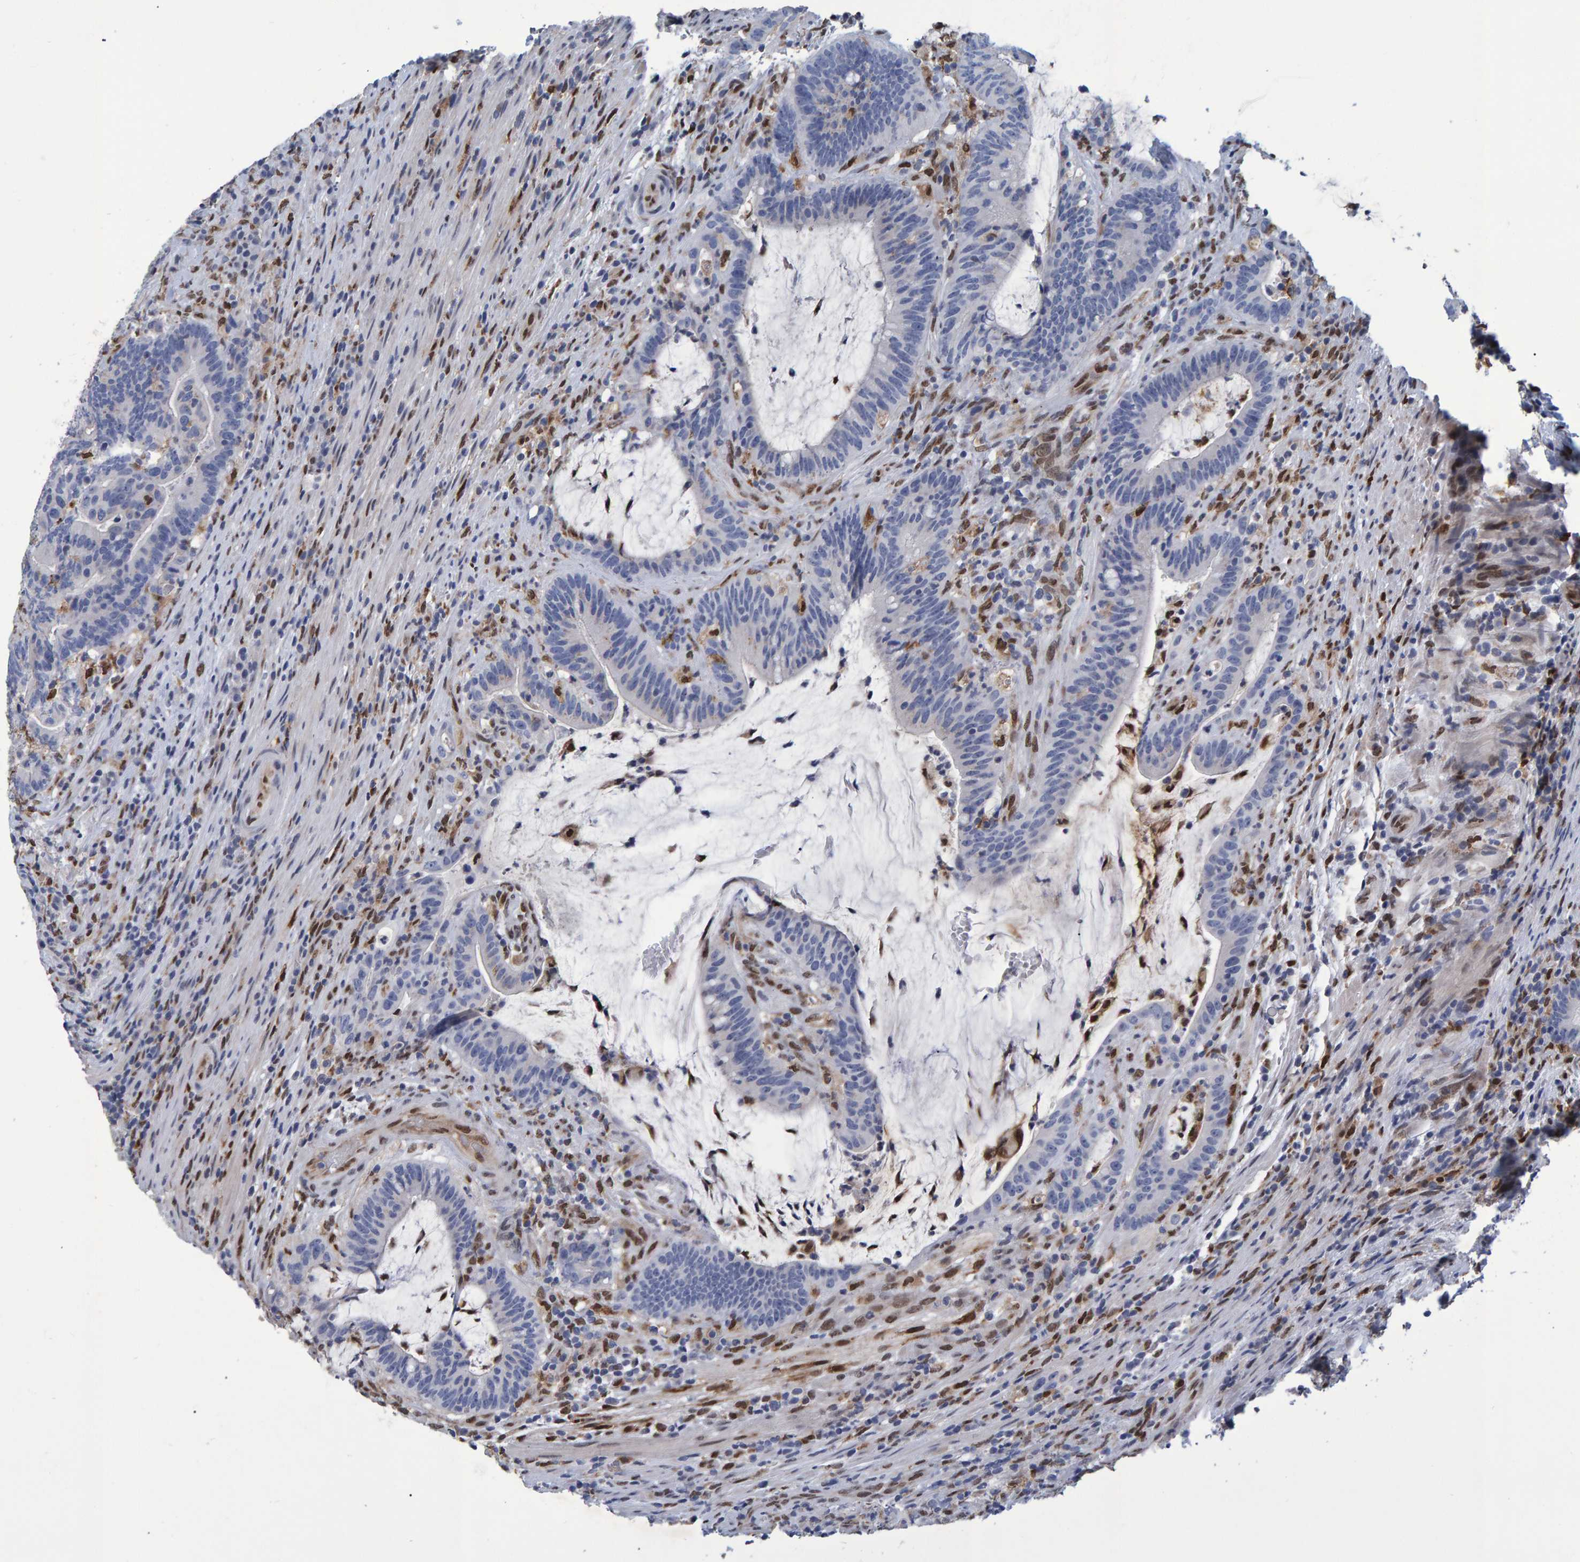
{"staining": {"intensity": "negative", "quantity": "none", "location": "none"}, "tissue": "colorectal cancer", "cell_type": "Tumor cells", "image_type": "cancer", "snomed": [{"axis": "morphology", "description": "Adenocarcinoma, NOS"}, {"axis": "topography", "description": "Colon"}], "caption": "Tumor cells show no significant positivity in colorectal cancer.", "gene": "QKI", "patient": {"sex": "female", "age": 66}}